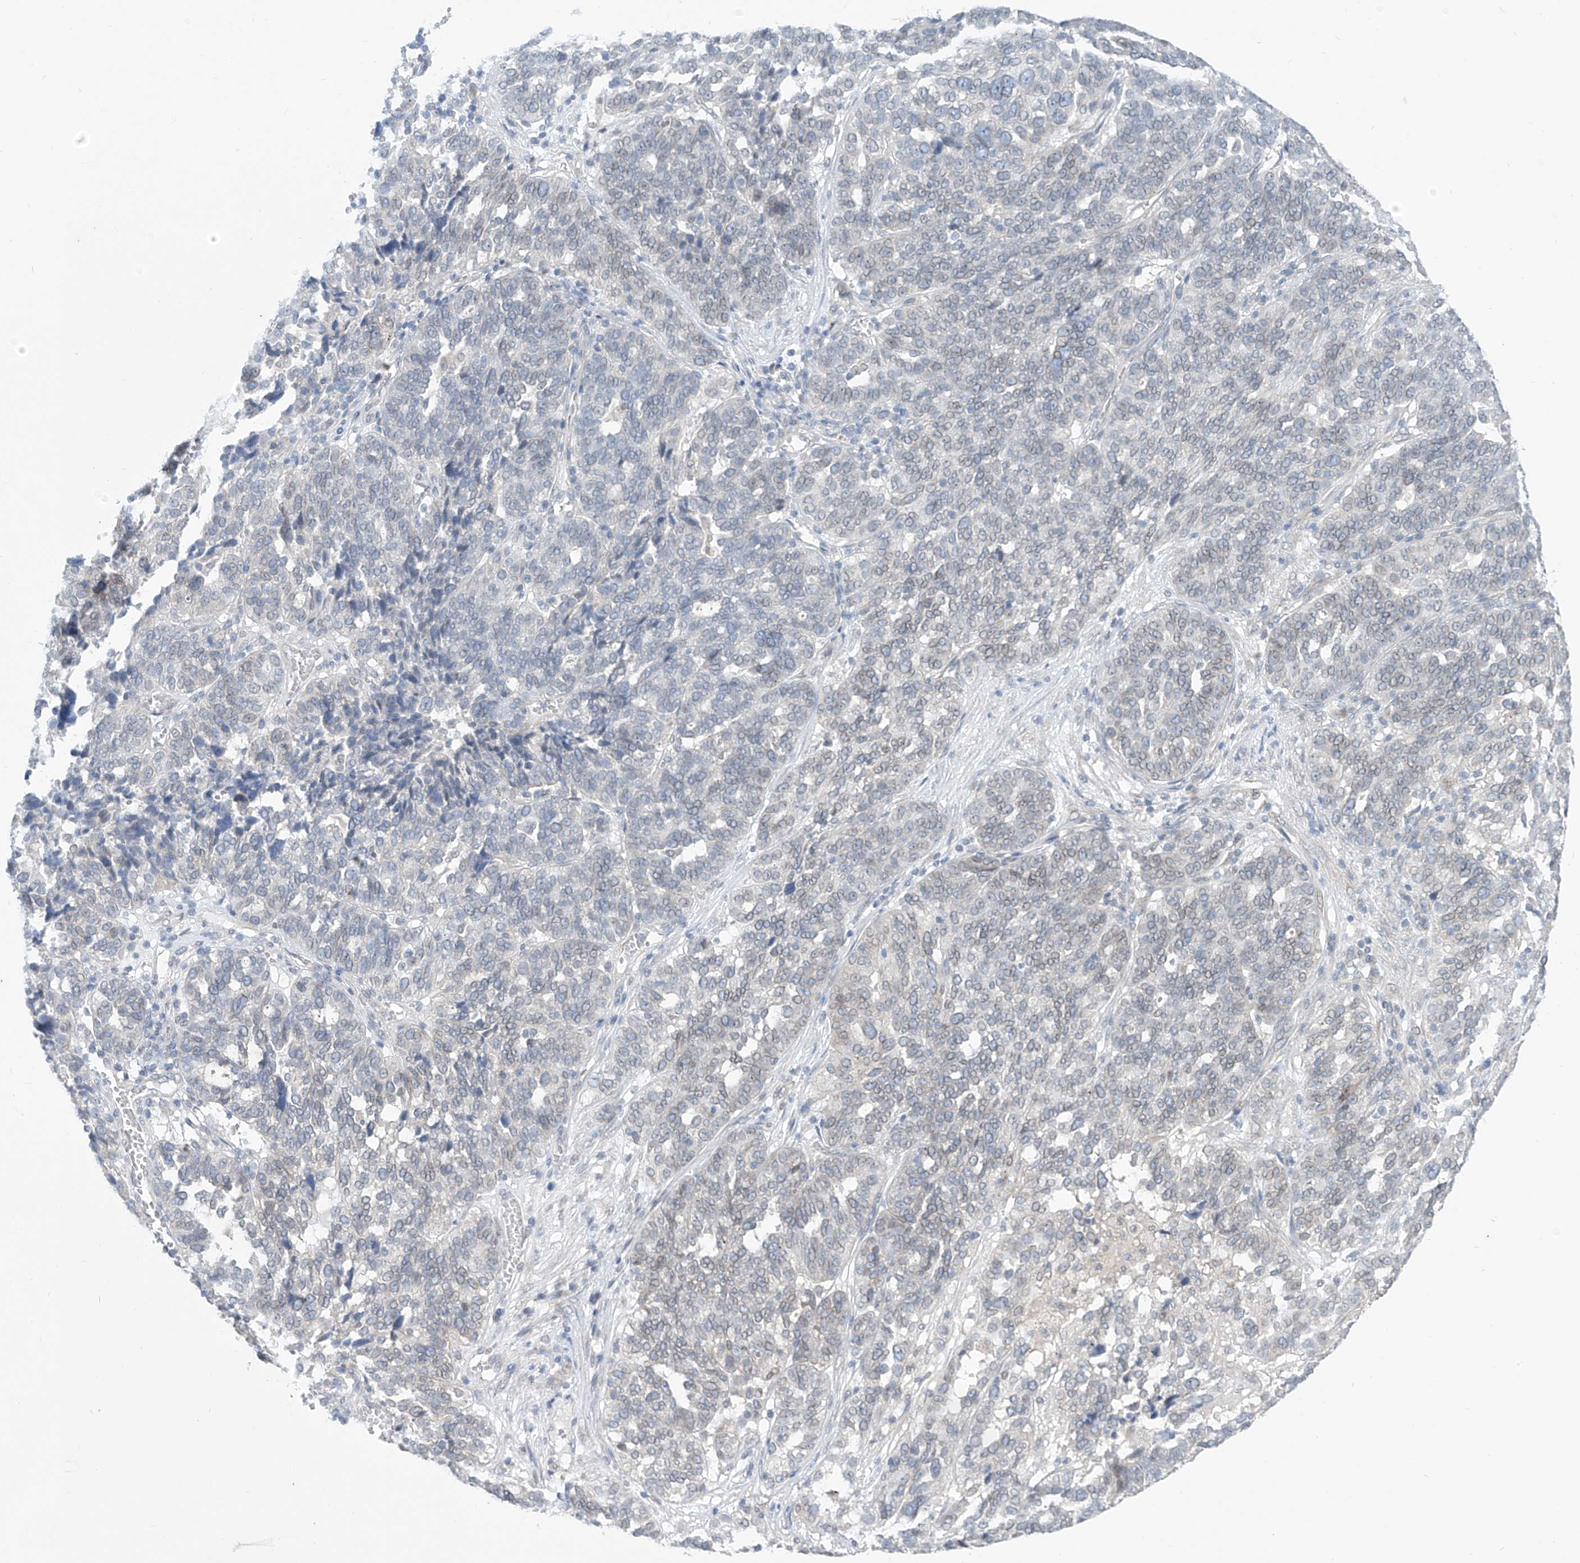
{"staining": {"intensity": "moderate", "quantity": "<25%", "location": "cytoplasmic/membranous"}, "tissue": "ovarian cancer", "cell_type": "Tumor cells", "image_type": "cancer", "snomed": [{"axis": "morphology", "description": "Cystadenocarcinoma, serous, NOS"}, {"axis": "topography", "description": "Ovary"}], "caption": "IHC photomicrograph of neoplastic tissue: human ovarian serous cystadenocarcinoma stained using immunohistochemistry demonstrates low levels of moderate protein expression localized specifically in the cytoplasmic/membranous of tumor cells, appearing as a cytoplasmic/membranous brown color.", "gene": "KRTAP25-1", "patient": {"sex": "female", "age": 59}}